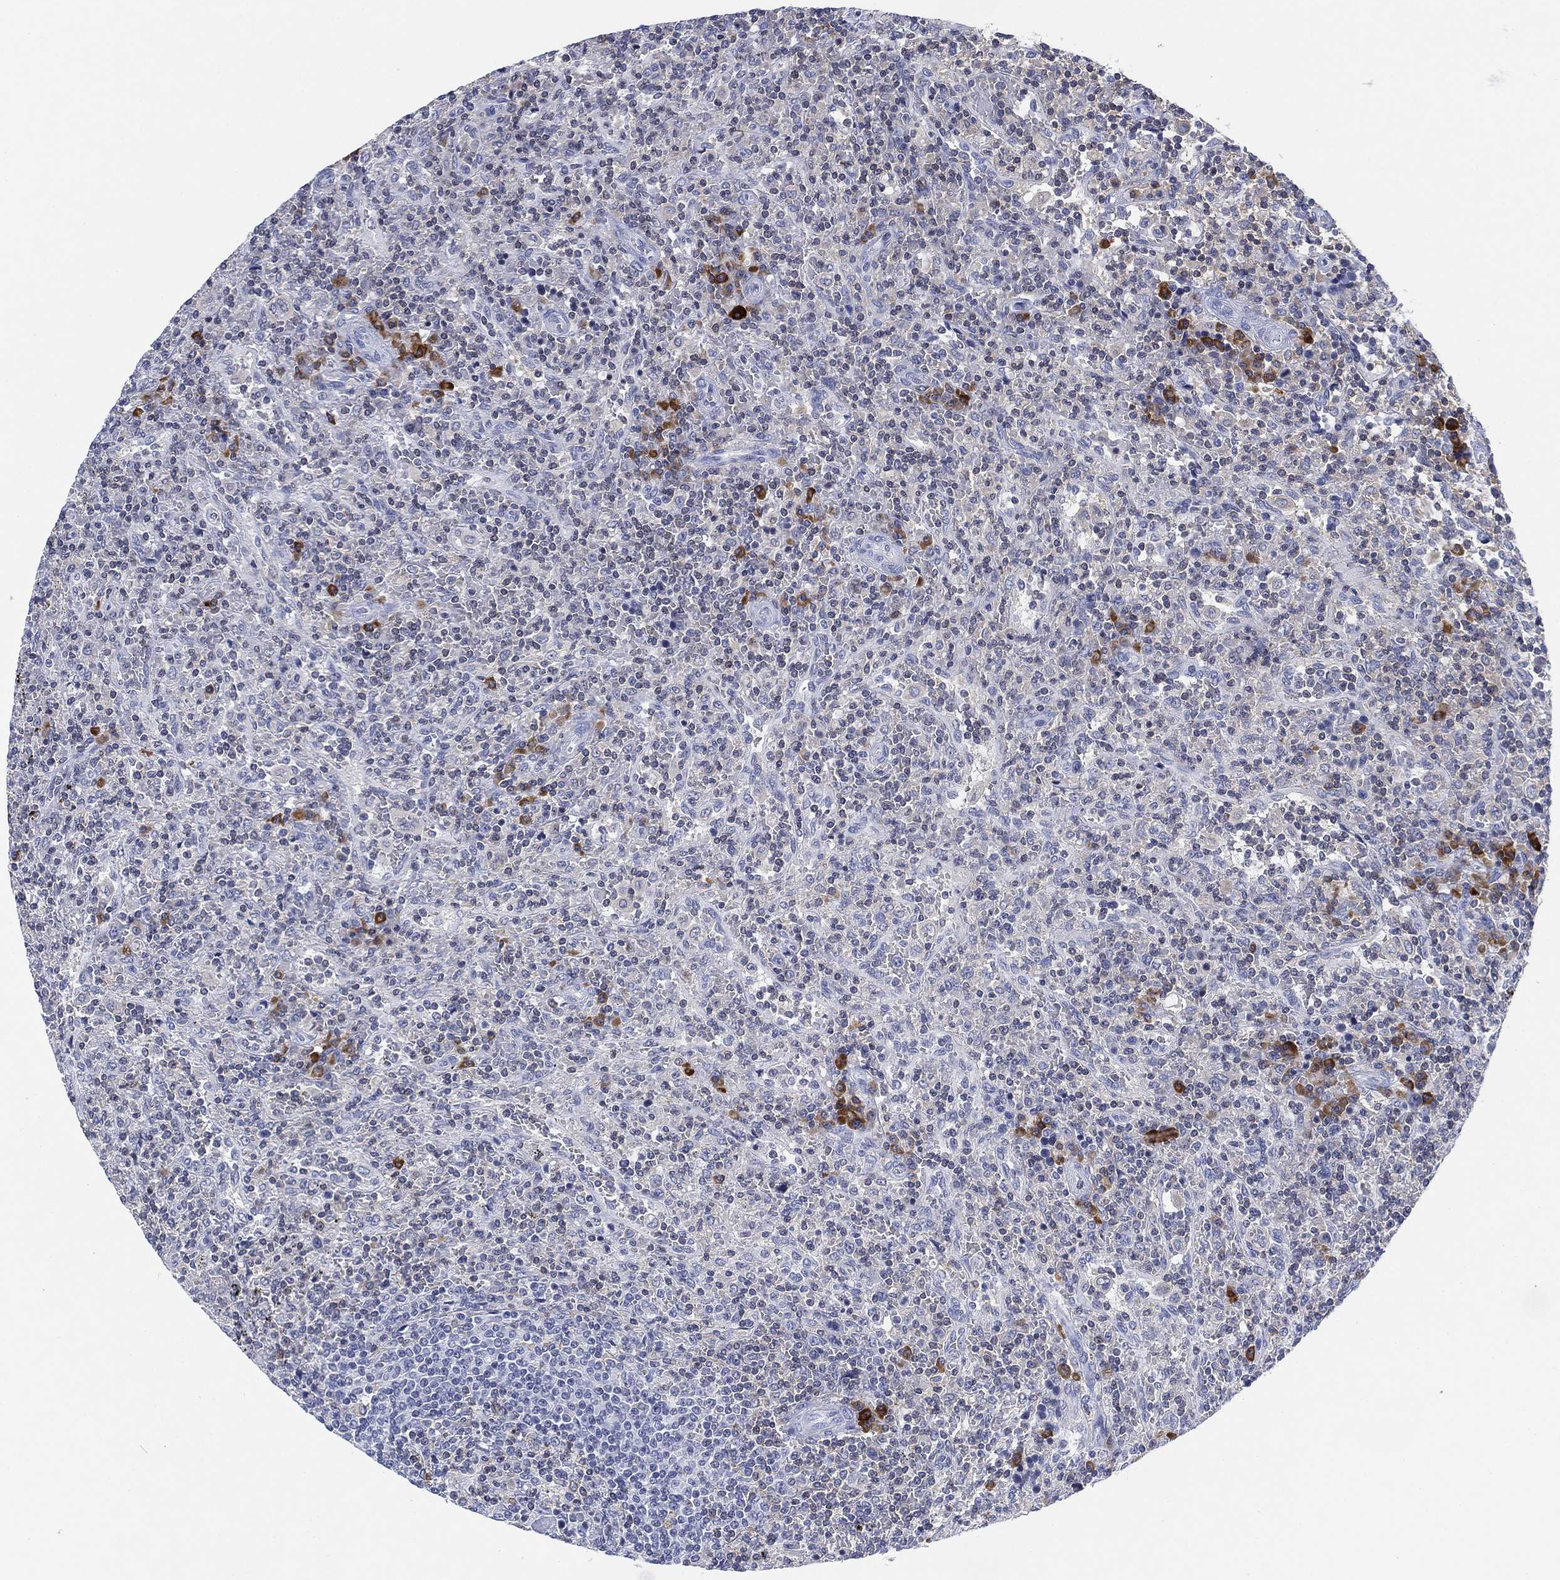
{"staining": {"intensity": "negative", "quantity": "none", "location": "none"}, "tissue": "lymphoma", "cell_type": "Tumor cells", "image_type": "cancer", "snomed": [{"axis": "morphology", "description": "Malignant lymphoma, non-Hodgkin's type, Low grade"}, {"axis": "topography", "description": "Spleen"}], "caption": "IHC of human lymphoma demonstrates no expression in tumor cells. (DAB (3,3'-diaminobenzidine) IHC with hematoxylin counter stain).", "gene": "FYB1", "patient": {"sex": "male", "age": 62}}